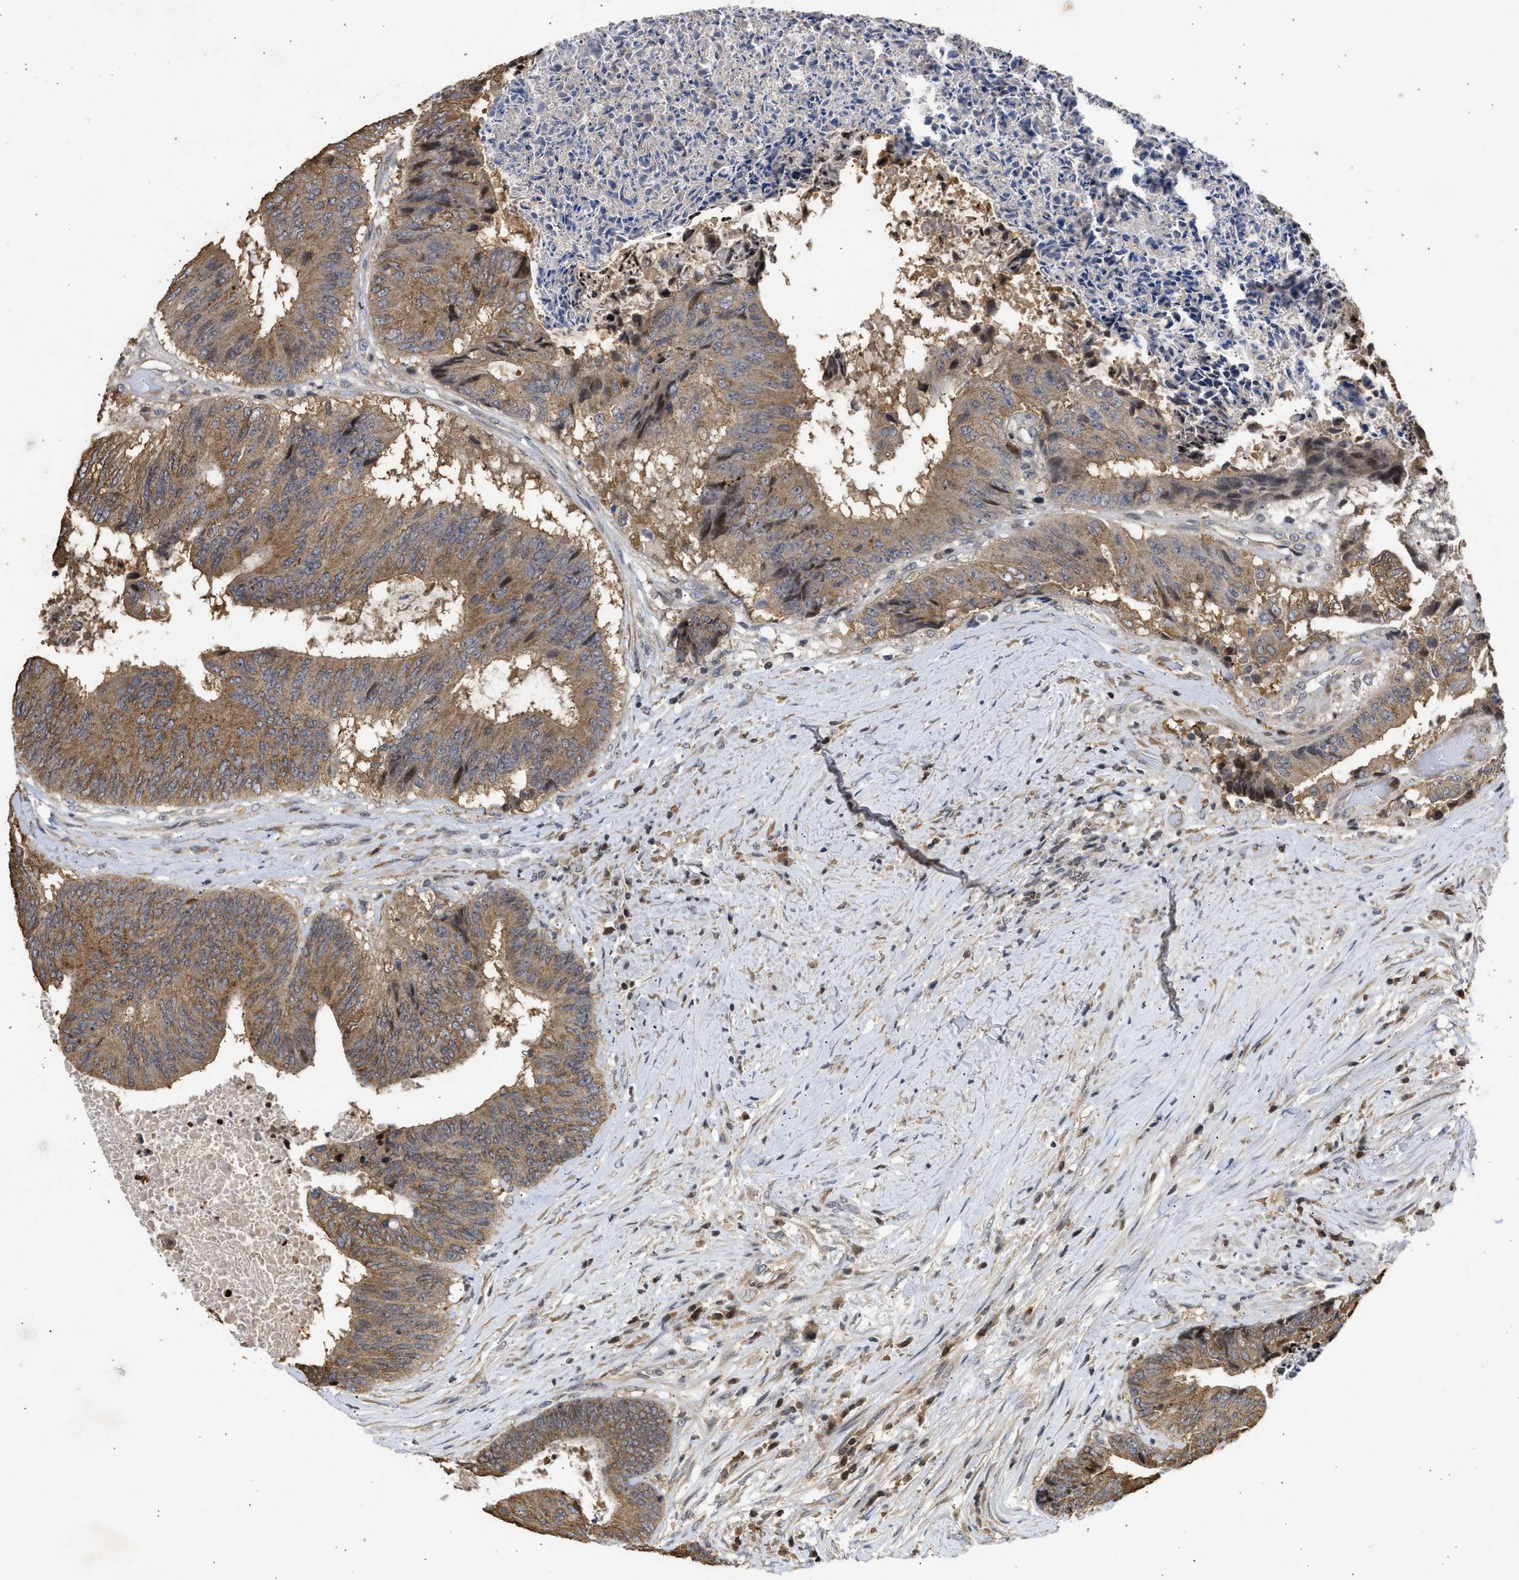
{"staining": {"intensity": "moderate", "quantity": ">75%", "location": "cytoplasmic/membranous"}, "tissue": "colorectal cancer", "cell_type": "Tumor cells", "image_type": "cancer", "snomed": [{"axis": "morphology", "description": "Adenocarcinoma, NOS"}, {"axis": "topography", "description": "Rectum"}], "caption": "About >75% of tumor cells in human colorectal adenocarcinoma reveal moderate cytoplasmic/membranous protein staining as visualized by brown immunohistochemical staining.", "gene": "ENSG00000142539", "patient": {"sex": "male", "age": 72}}